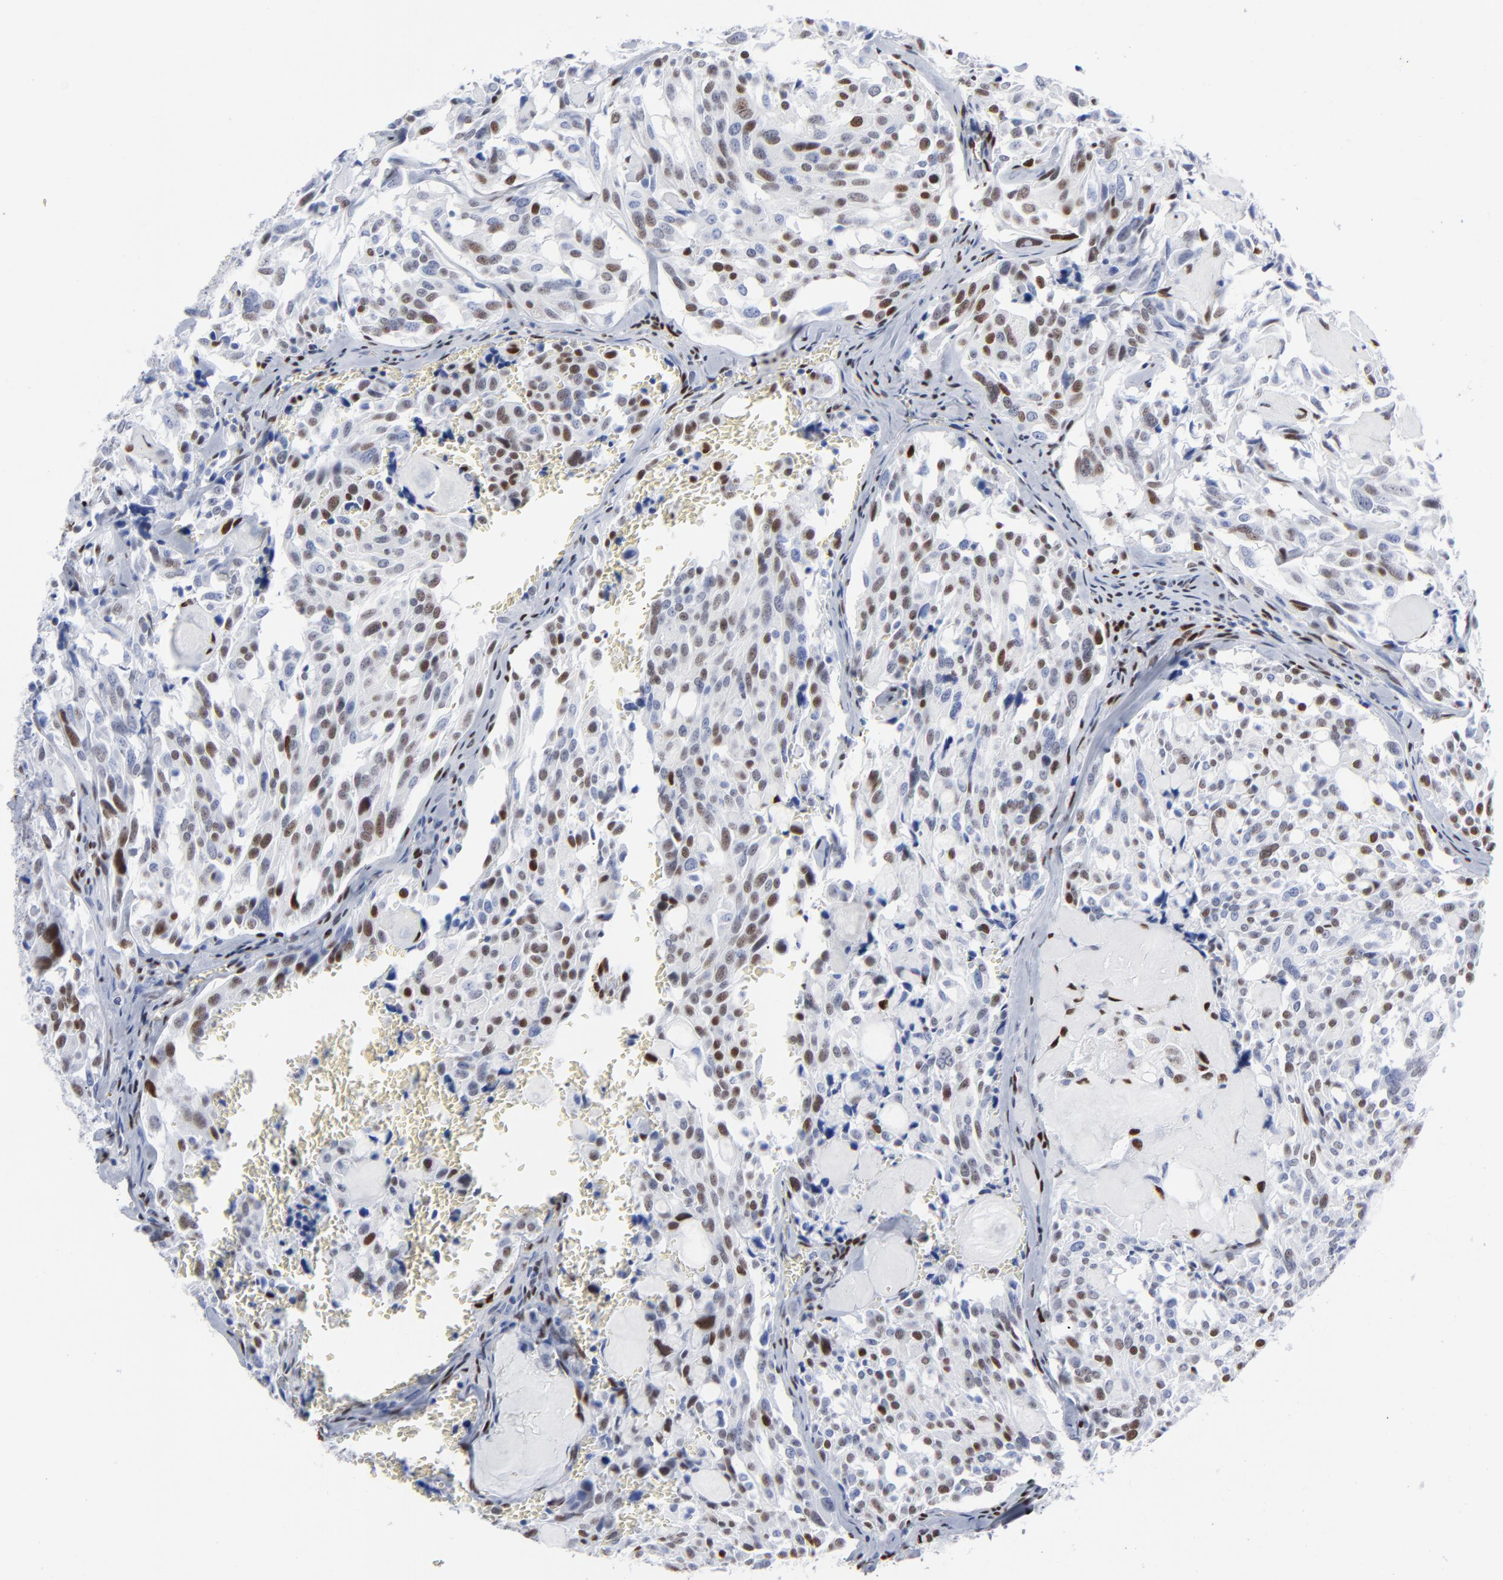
{"staining": {"intensity": "moderate", "quantity": "25%-75%", "location": "nuclear"}, "tissue": "thyroid cancer", "cell_type": "Tumor cells", "image_type": "cancer", "snomed": [{"axis": "morphology", "description": "Carcinoma, NOS"}, {"axis": "morphology", "description": "Carcinoid, malignant, NOS"}, {"axis": "topography", "description": "Thyroid gland"}], "caption": "Protein expression analysis of carcinoid (malignant) (thyroid) exhibits moderate nuclear expression in approximately 25%-75% of tumor cells. Immunohistochemistry stains the protein in brown and the nuclei are stained blue.", "gene": "JUN", "patient": {"sex": "male", "age": 33}}